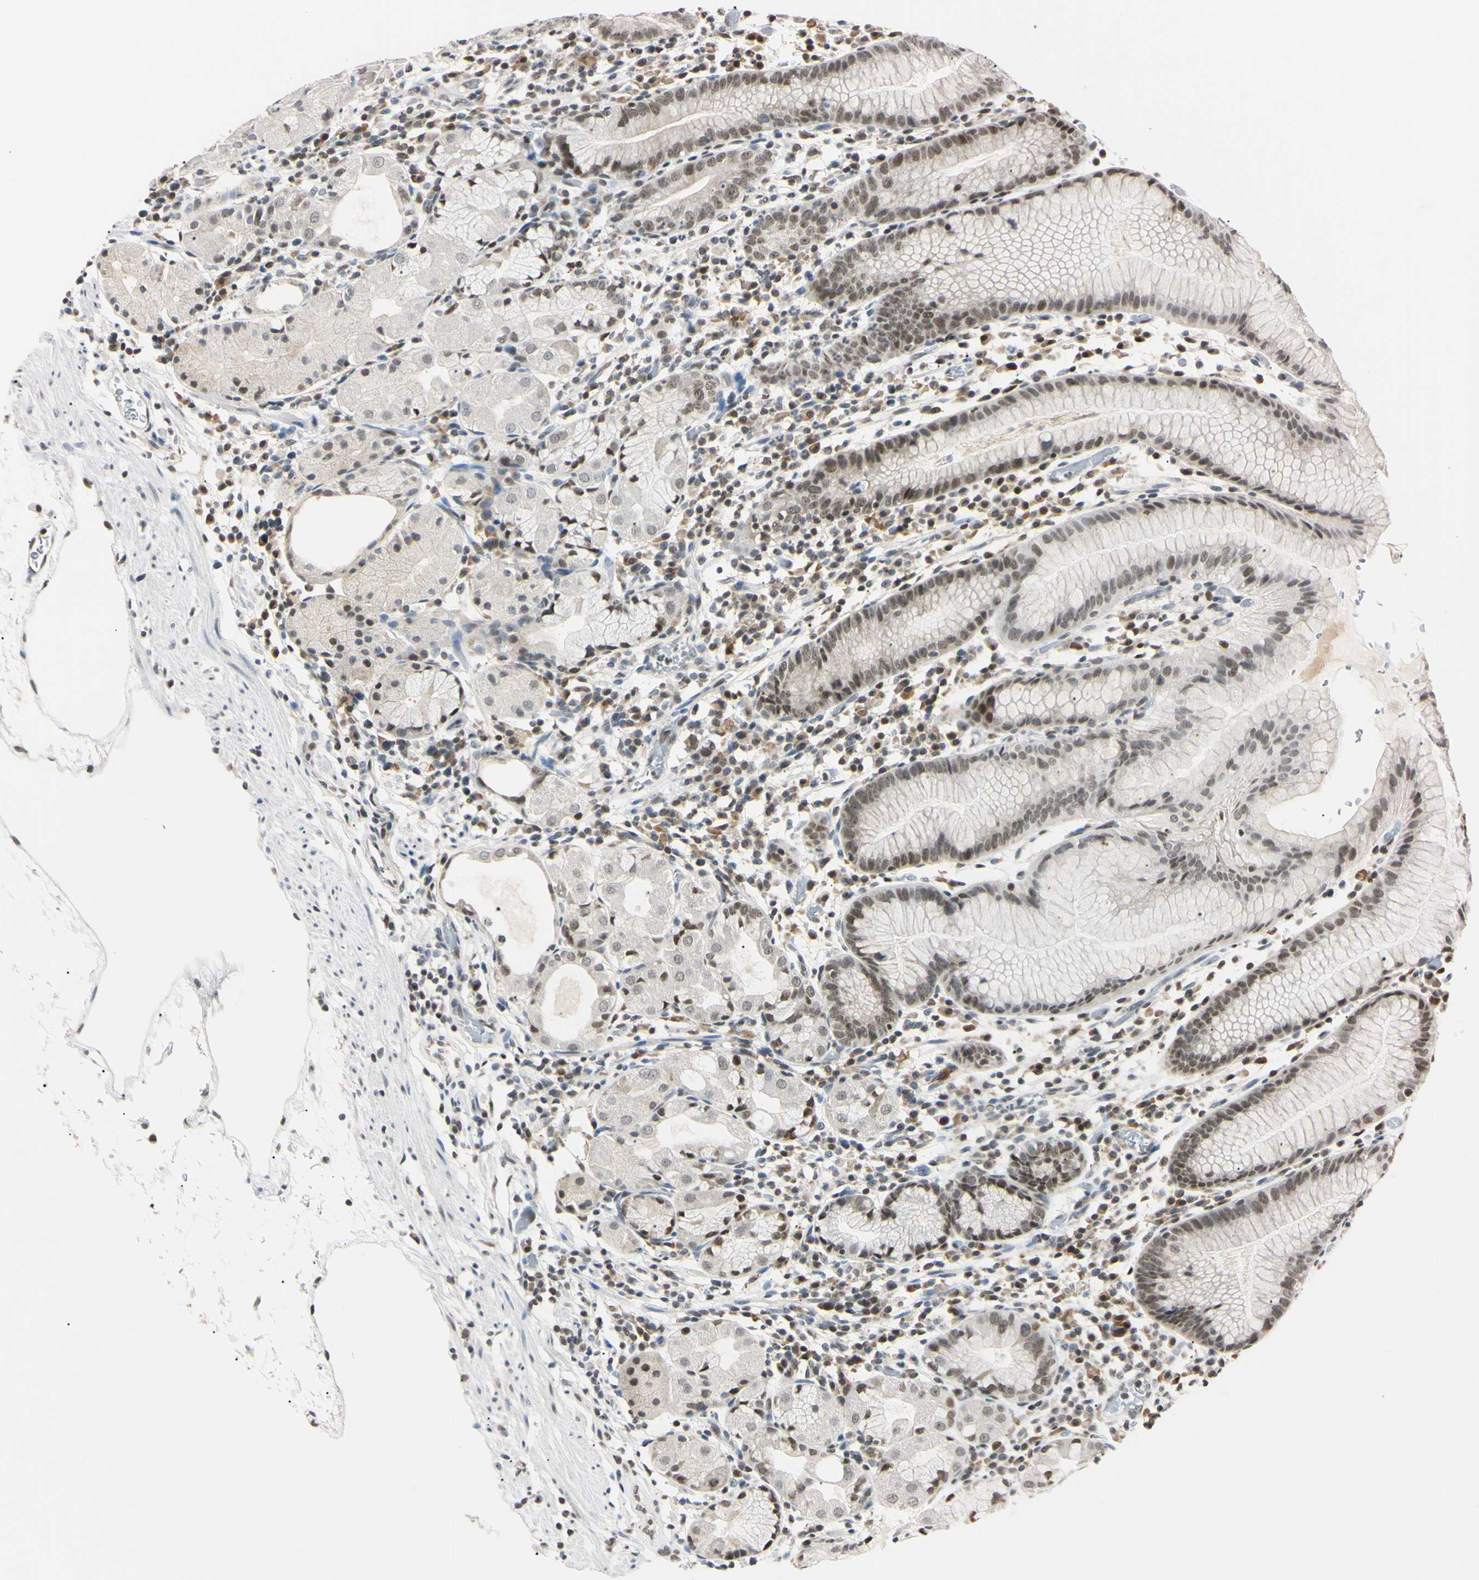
{"staining": {"intensity": "moderate", "quantity": "25%-75%", "location": "nuclear"}, "tissue": "stomach", "cell_type": "Glandular cells", "image_type": "normal", "snomed": [{"axis": "morphology", "description": "Normal tissue, NOS"}, {"axis": "topography", "description": "Stomach"}, {"axis": "topography", "description": "Stomach, lower"}], "caption": "Protein analysis of unremarkable stomach displays moderate nuclear positivity in about 25%-75% of glandular cells.", "gene": "C1orf174", "patient": {"sex": "female", "age": 75}}